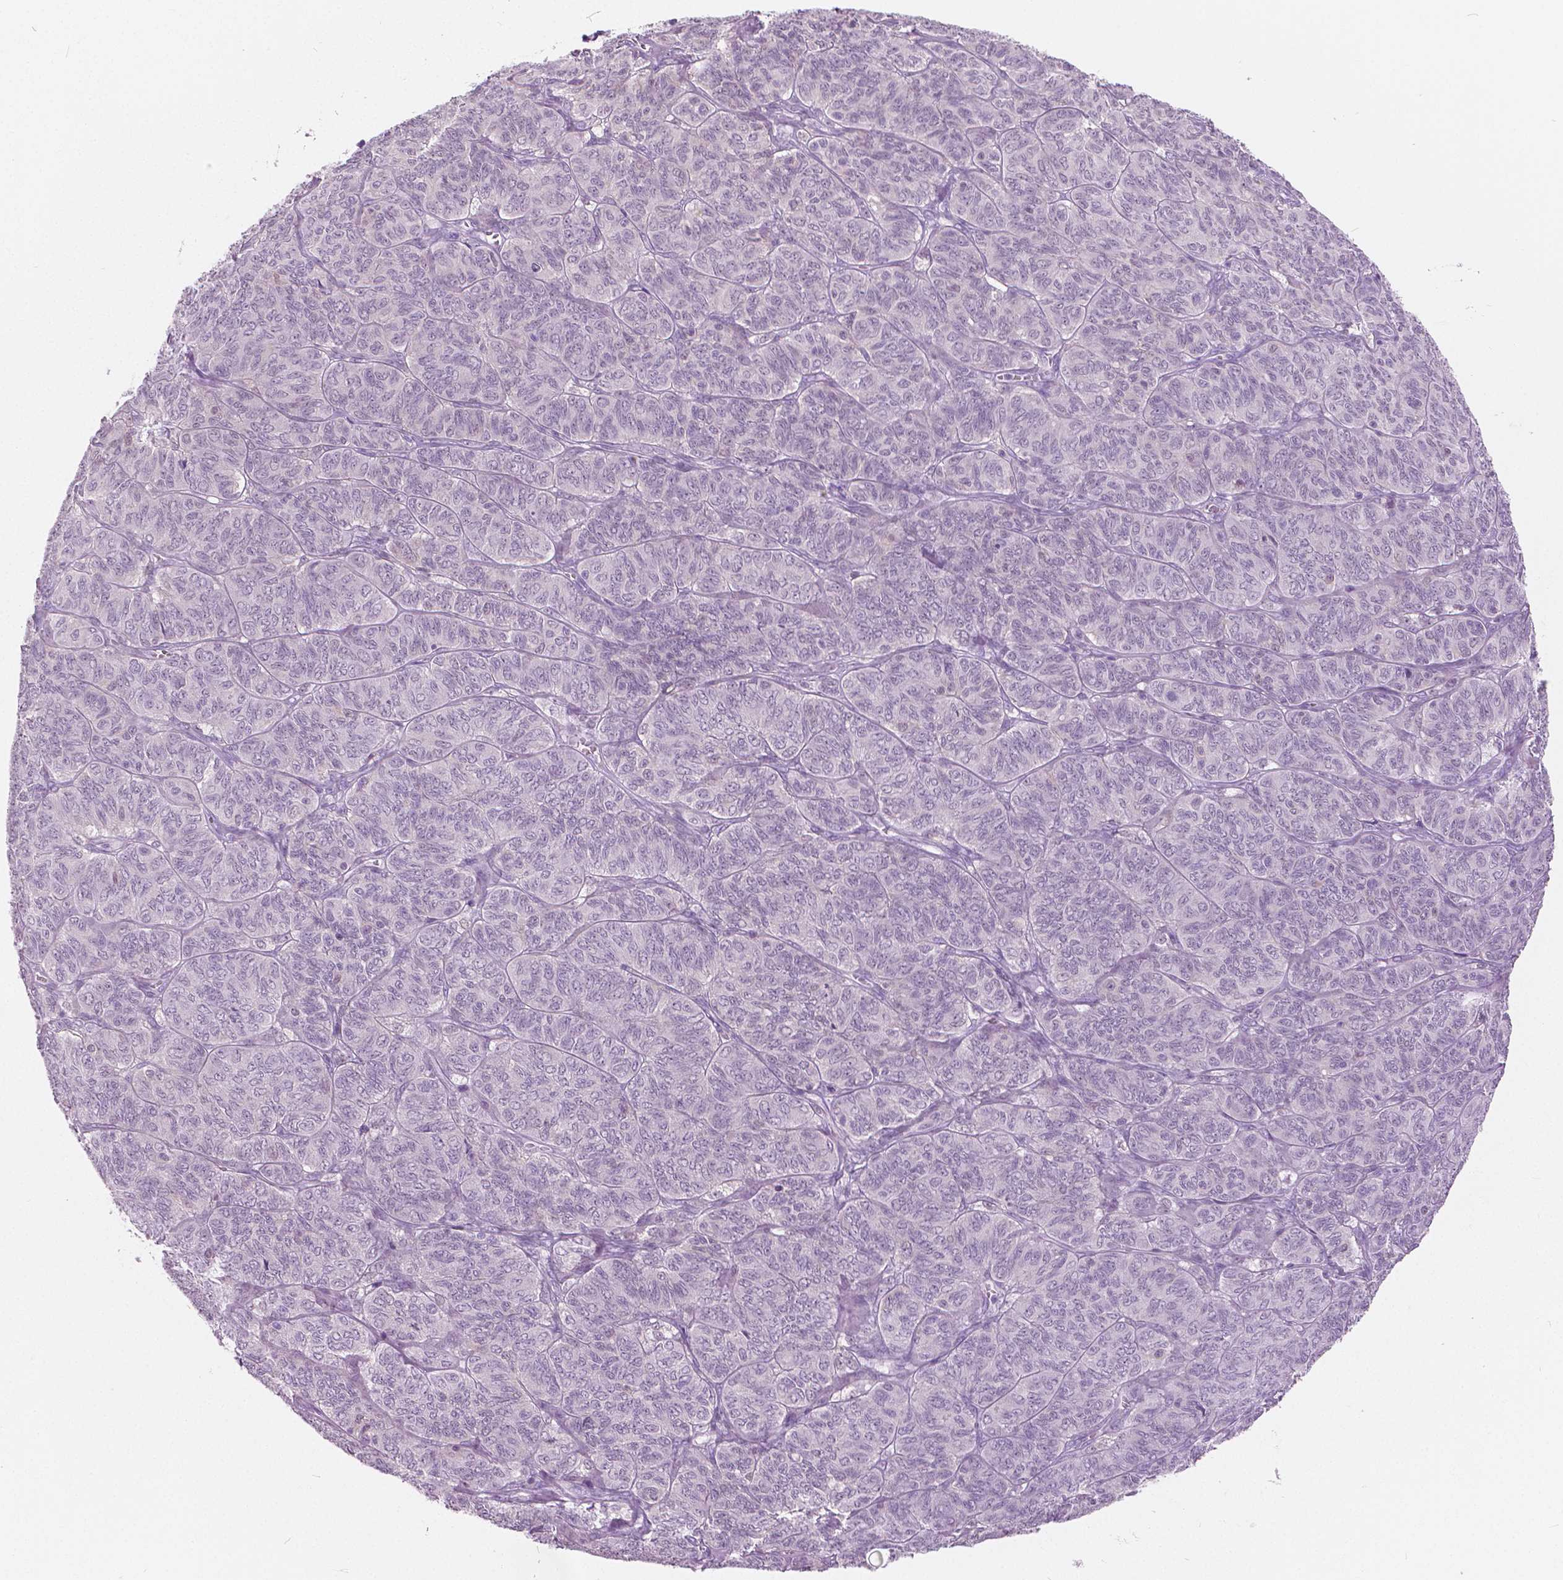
{"staining": {"intensity": "negative", "quantity": "none", "location": "none"}, "tissue": "ovarian cancer", "cell_type": "Tumor cells", "image_type": "cancer", "snomed": [{"axis": "morphology", "description": "Carcinoma, endometroid"}, {"axis": "topography", "description": "Ovary"}], "caption": "The image exhibits no significant positivity in tumor cells of endometroid carcinoma (ovarian). (IHC, brightfield microscopy, high magnification).", "gene": "GALM", "patient": {"sex": "female", "age": 80}}